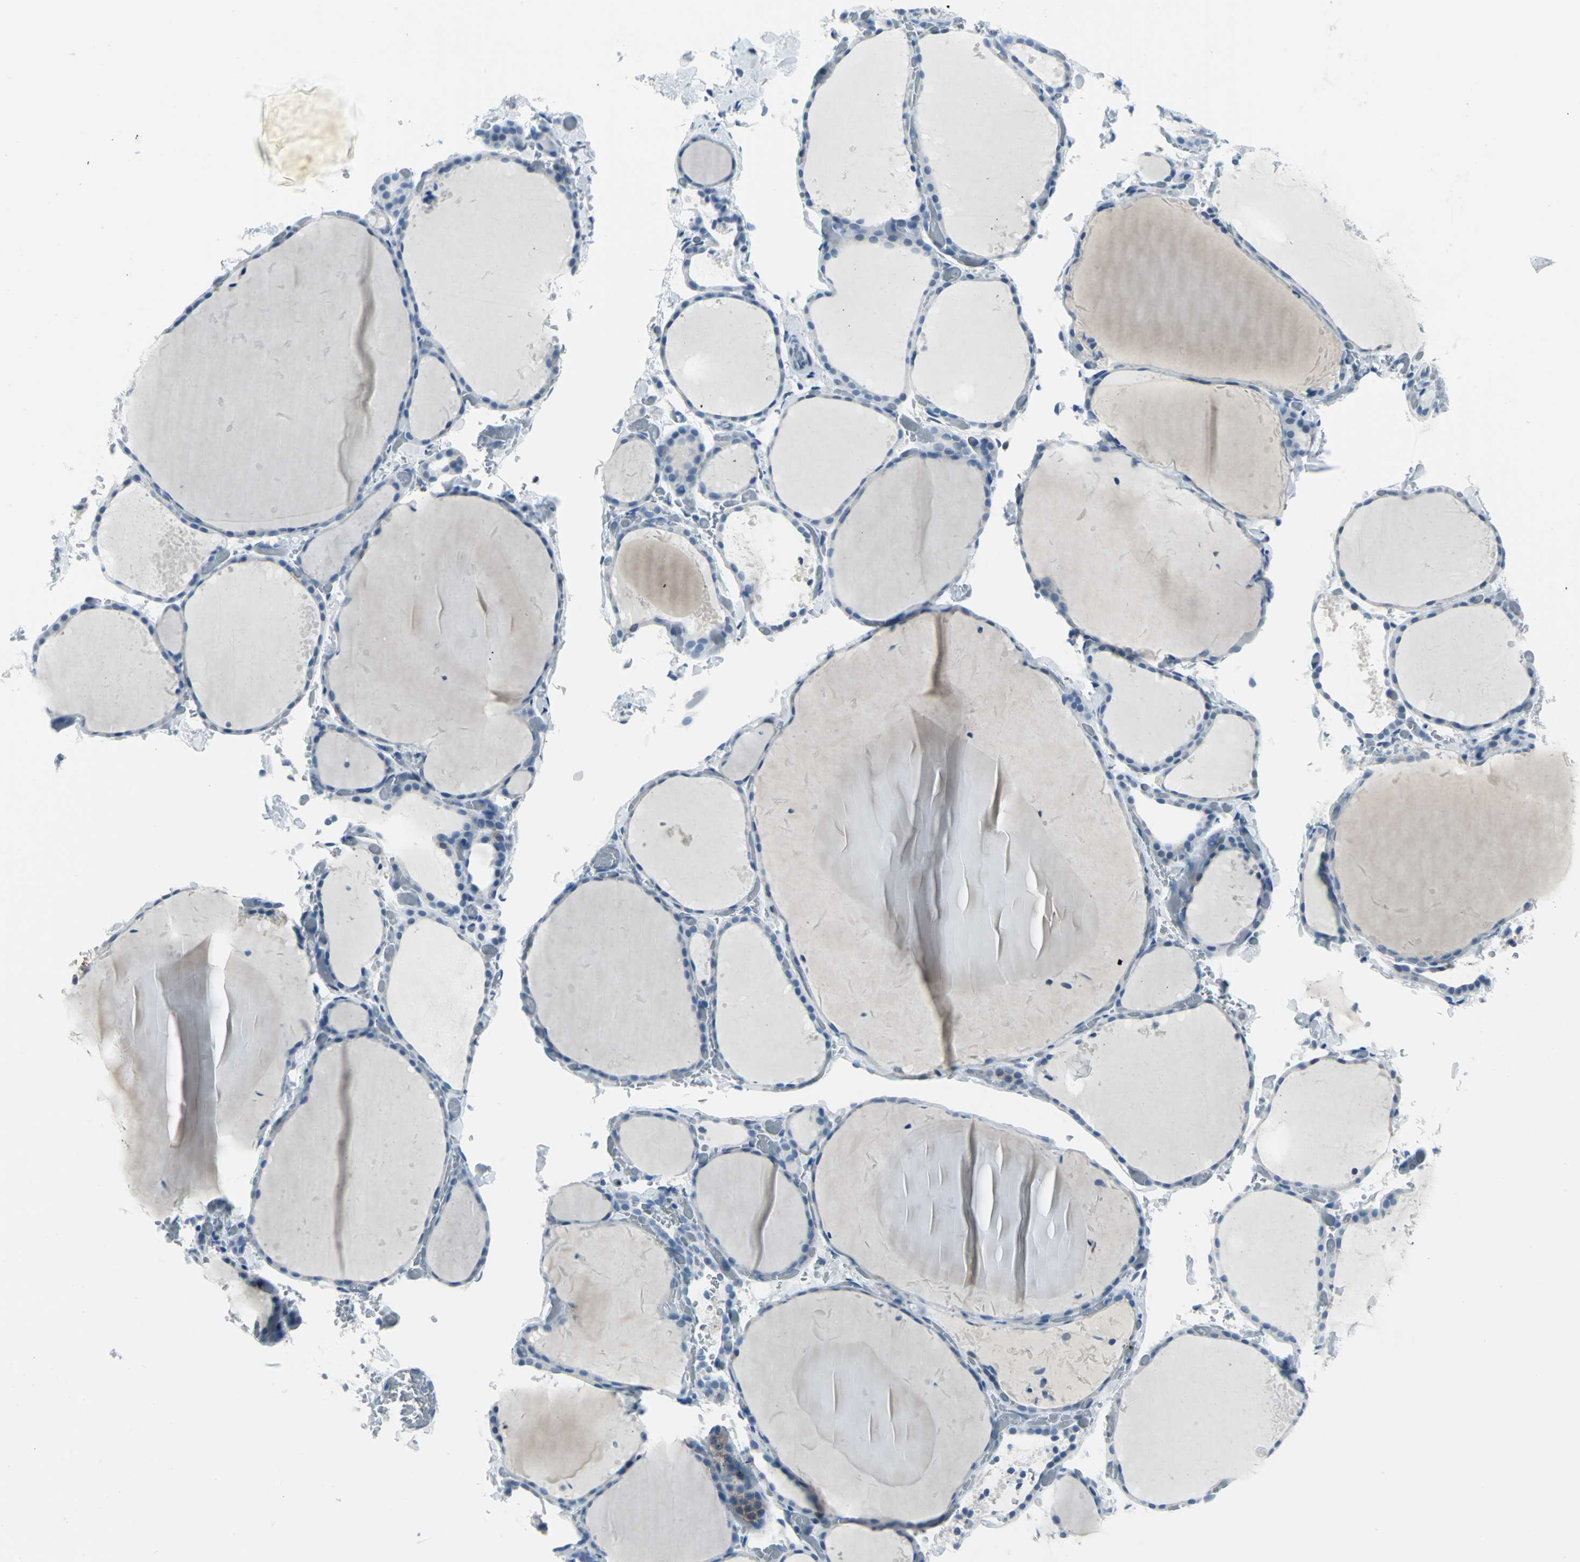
{"staining": {"intensity": "negative", "quantity": "none", "location": "none"}, "tissue": "thyroid gland", "cell_type": "Glandular cells", "image_type": "normal", "snomed": [{"axis": "morphology", "description": "Normal tissue, NOS"}, {"axis": "topography", "description": "Thyroid gland"}], "caption": "Immunohistochemical staining of normal human thyroid gland shows no significant staining in glandular cells.", "gene": "DNAI2", "patient": {"sex": "female", "age": 22}}